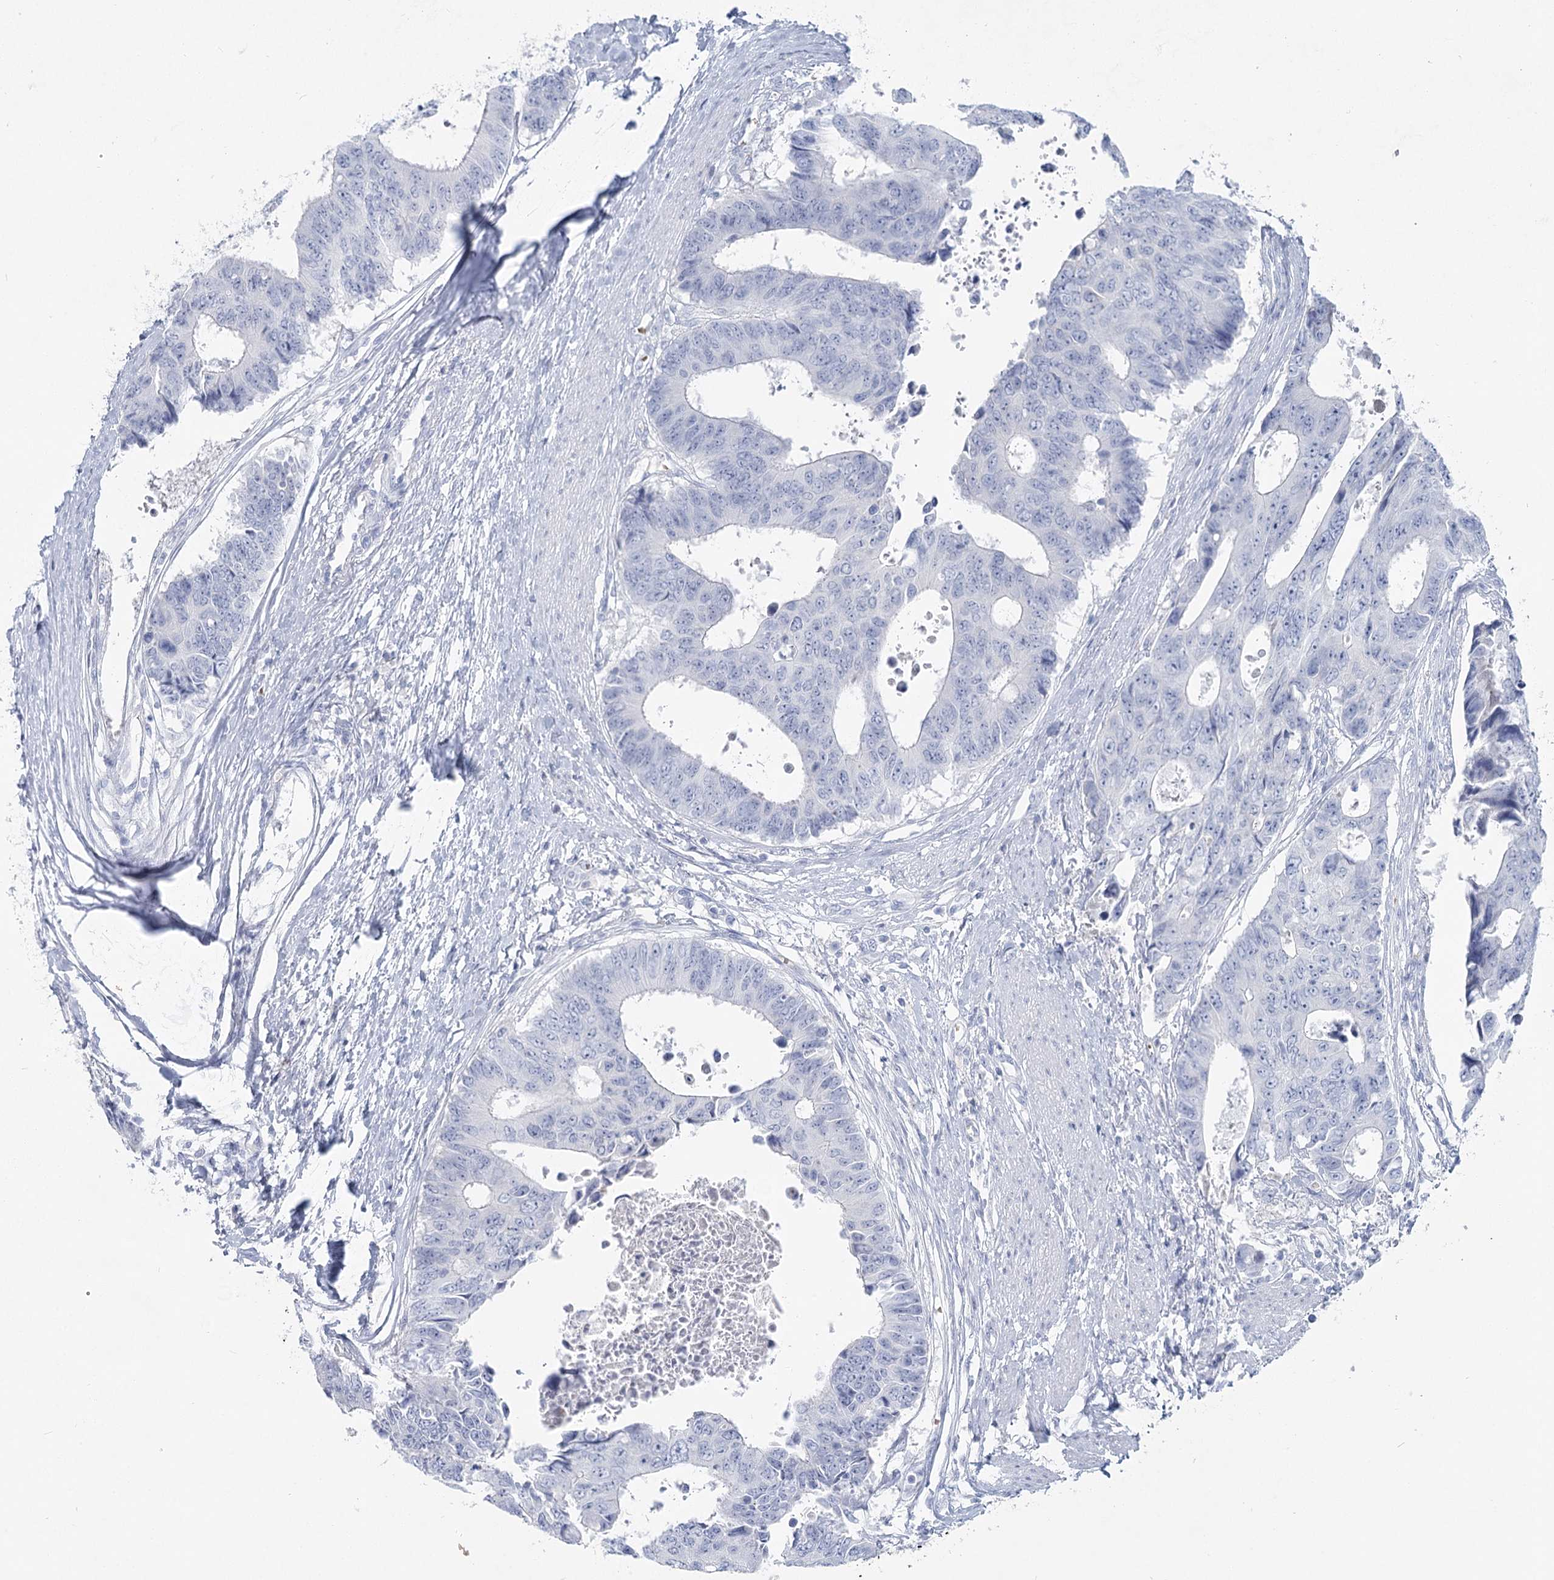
{"staining": {"intensity": "negative", "quantity": "none", "location": "none"}, "tissue": "colorectal cancer", "cell_type": "Tumor cells", "image_type": "cancer", "snomed": [{"axis": "morphology", "description": "Adenocarcinoma, NOS"}, {"axis": "topography", "description": "Rectum"}], "caption": "Image shows no significant protein expression in tumor cells of colorectal cancer (adenocarcinoma).", "gene": "IFIT5", "patient": {"sex": "male", "age": 84}}